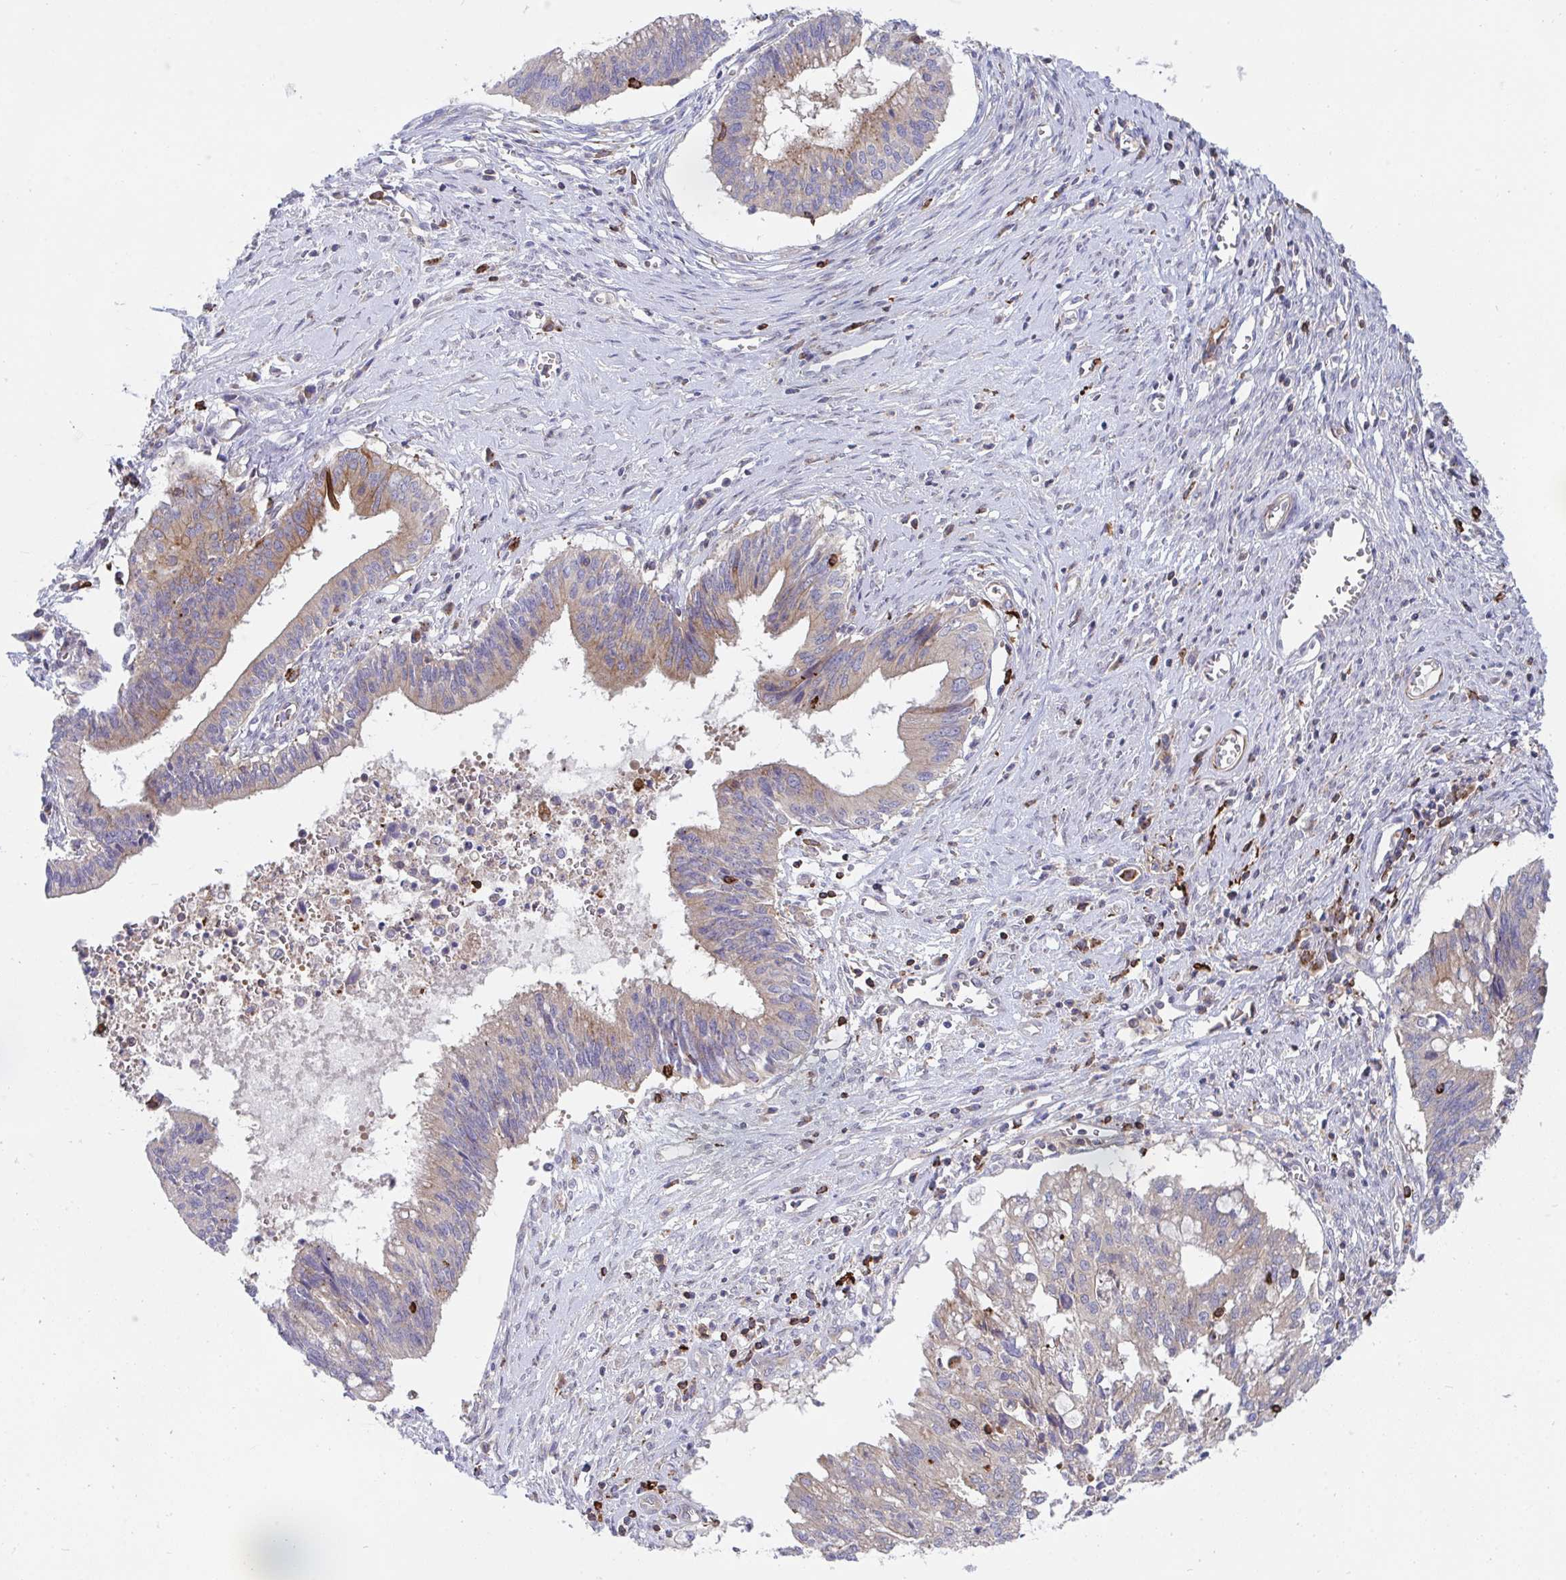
{"staining": {"intensity": "weak", "quantity": "25%-75%", "location": "cytoplasmic/membranous"}, "tissue": "cervical cancer", "cell_type": "Tumor cells", "image_type": "cancer", "snomed": [{"axis": "morphology", "description": "Adenocarcinoma, NOS"}, {"axis": "topography", "description": "Cervix"}], "caption": "Immunohistochemical staining of human adenocarcinoma (cervical) shows low levels of weak cytoplasmic/membranous staining in approximately 25%-75% of tumor cells.", "gene": "FRMD3", "patient": {"sex": "female", "age": 44}}